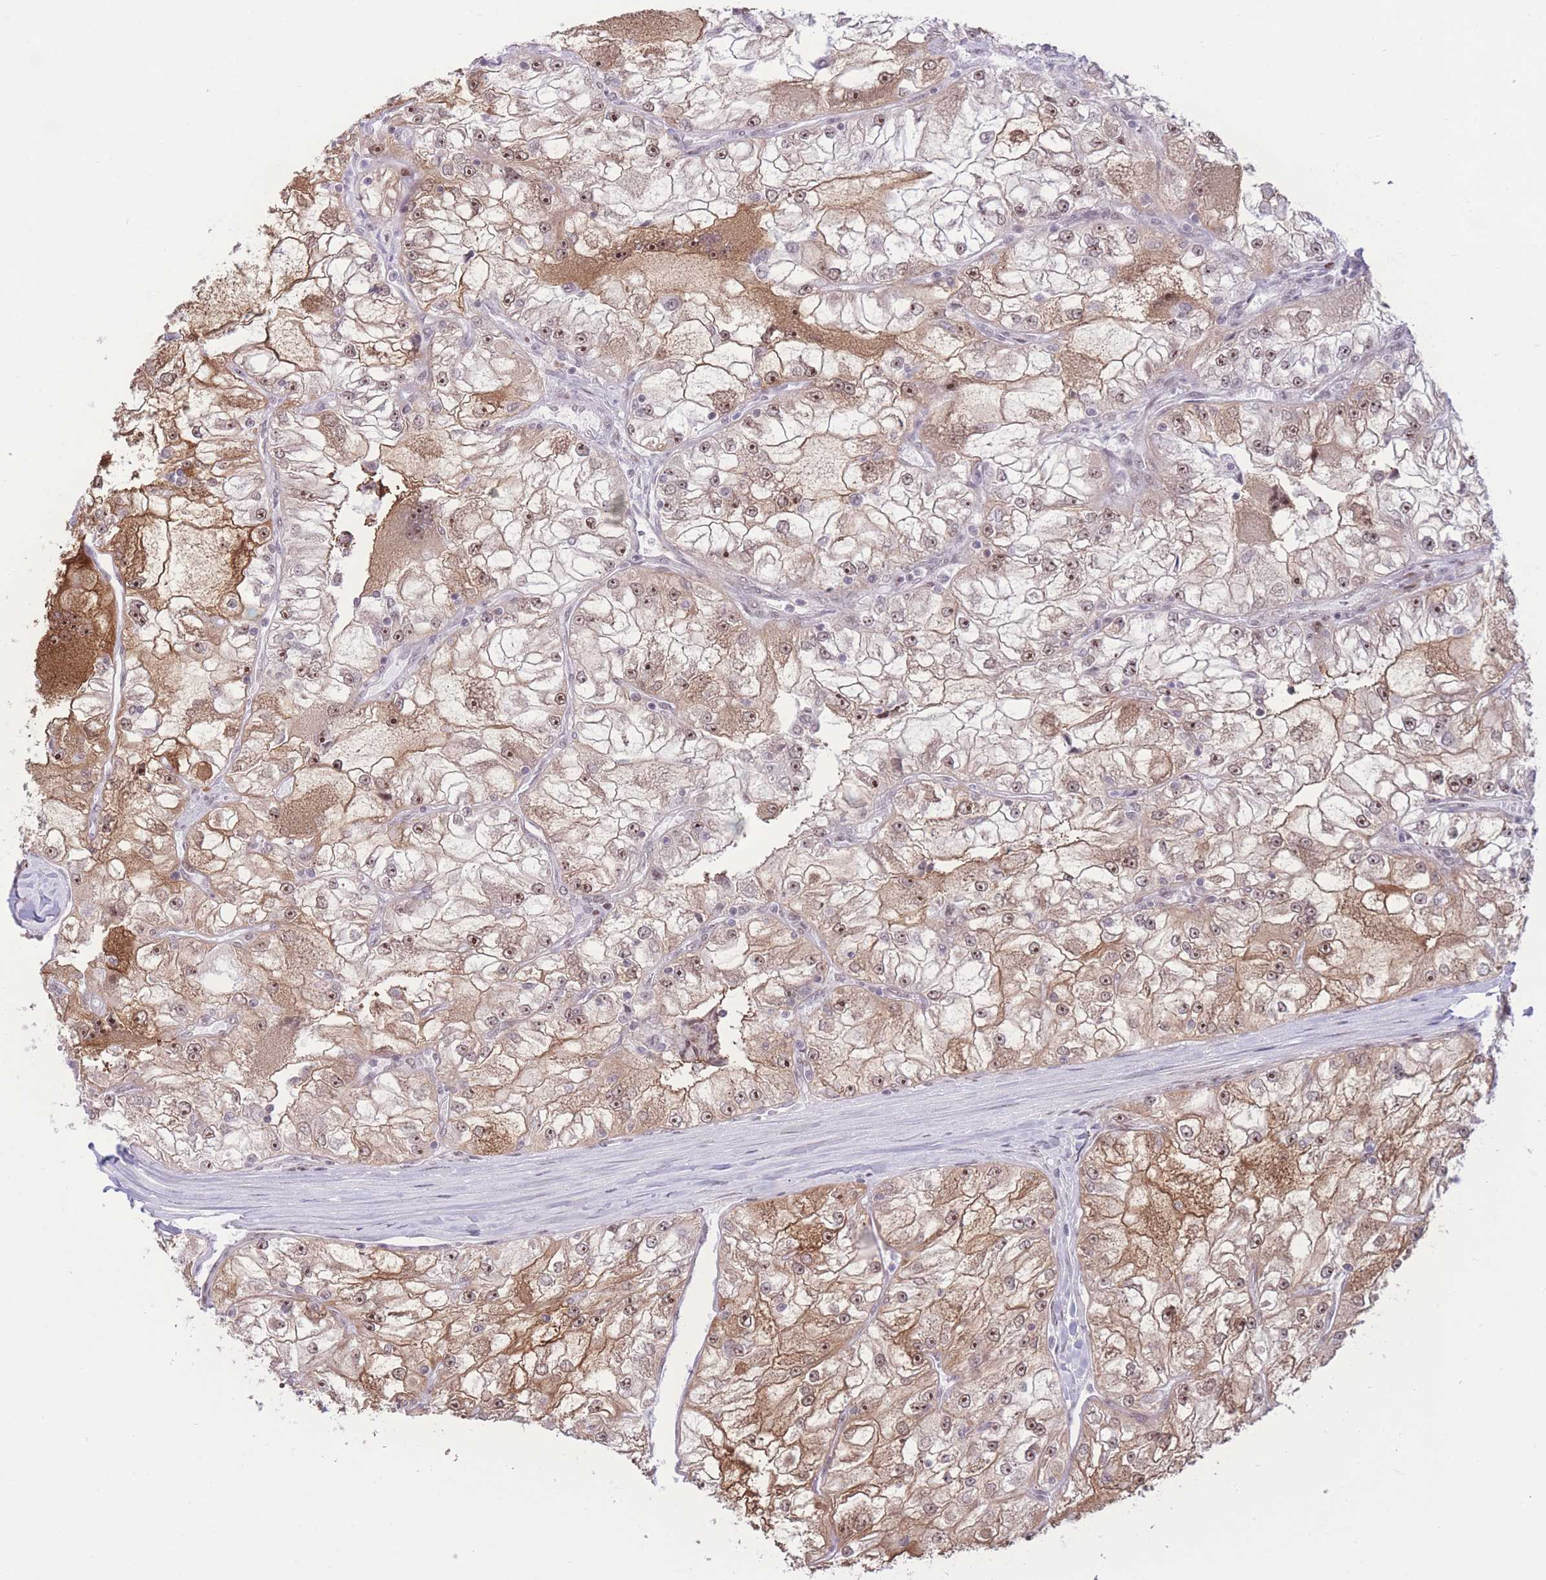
{"staining": {"intensity": "moderate", "quantity": ">75%", "location": "cytoplasmic/membranous,nuclear"}, "tissue": "renal cancer", "cell_type": "Tumor cells", "image_type": "cancer", "snomed": [{"axis": "morphology", "description": "Adenocarcinoma, NOS"}, {"axis": "topography", "description": "Kidney"}], "caption": "A micrograph of renal adenocarcinoma stained for a protein reveals moderate cytoplasmic/membranous and nuclear brown staining in tumor cells. (Stains: DAB (3,3'-diaminobenzidine) in brown, nuclei in blue, Microscopy: brightfield microscopy at high magnification).", "gene": "PCIF1", "patient": {"sex": "female", "age": 72}}